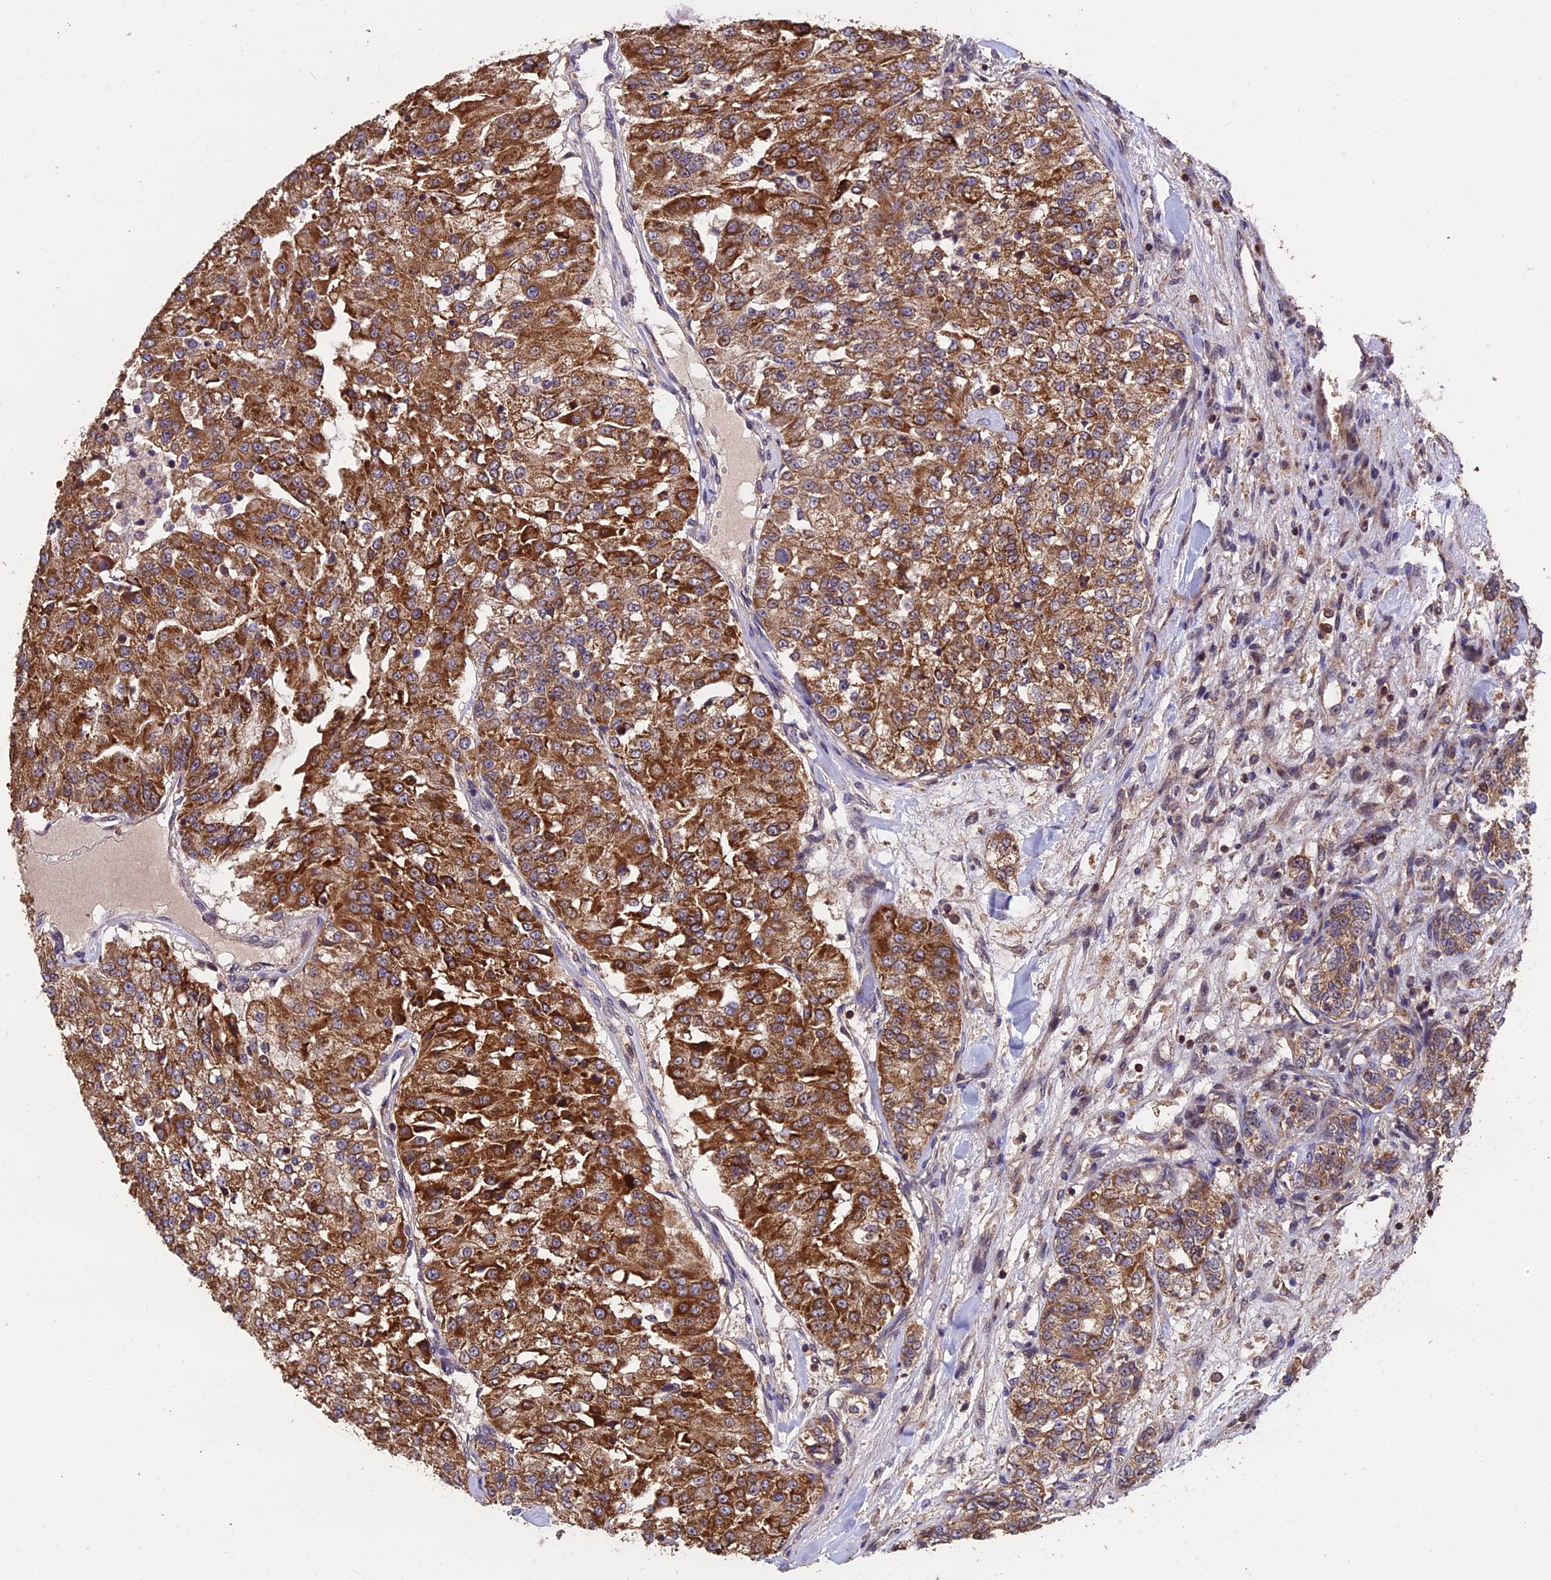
{"staining": {"intensity": "moderate", "quantity": ">75%", "location": "cytoplasmic/membranous"}, "tissue": "renal cancer", "cell_type": "Tumor cells", "image_type": "cancer", "snomed": [{"axis": "morphology", "description": "Adenocarcinoma, NOS"}, {"axis": "topography", "description": "Kidney"}], "caption": "Renal cancer (adenocarcinoma) stained with IHC displays moderate cytoplasmic/membranous expression in approximately >75% of tumor cells.", "gene": "PKD2L2", "patient": {"sex": "female", "age": 63}}